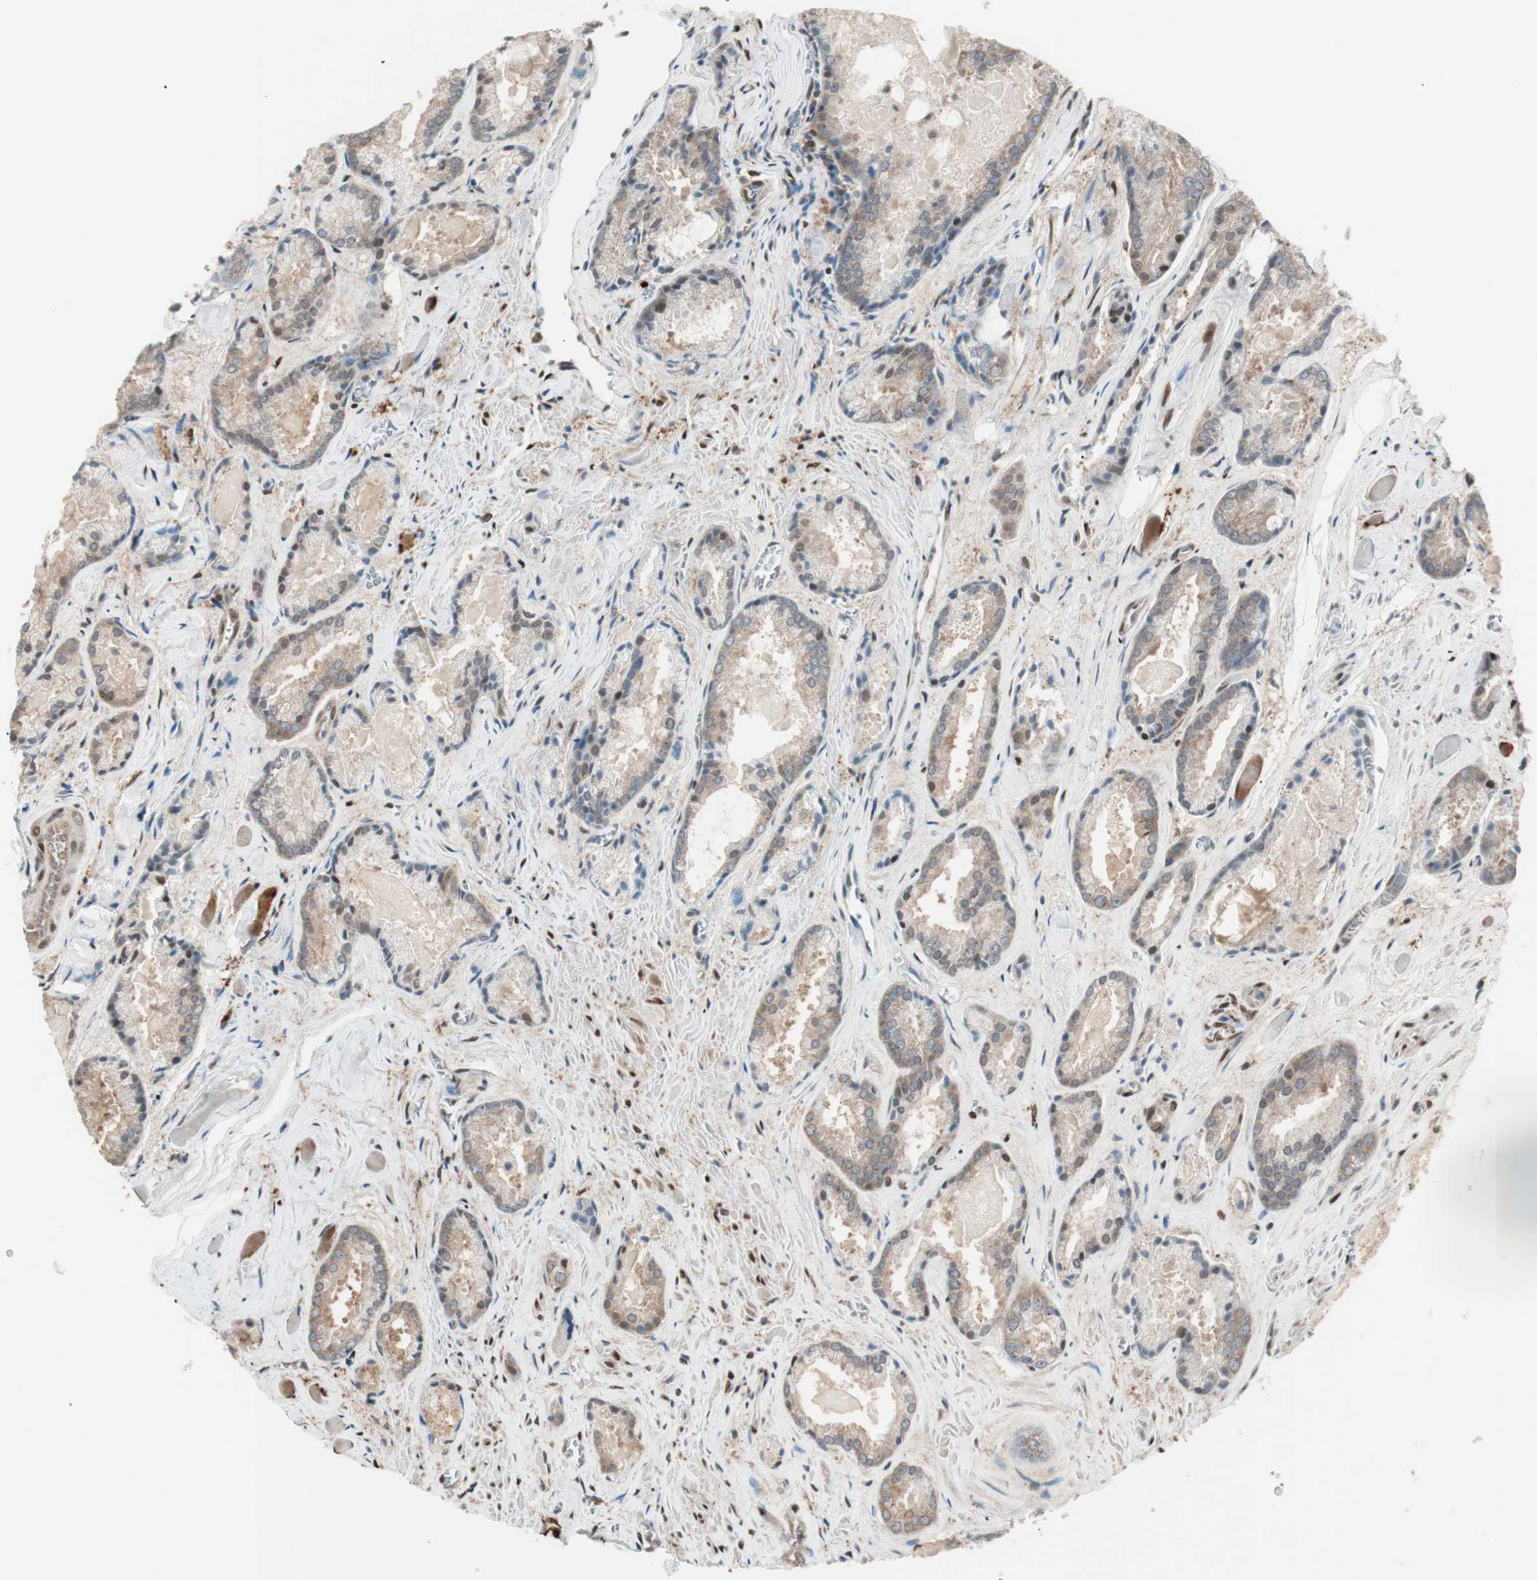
{"staining": {"intensity": "moderate", "quantity": ">75%", "location": "cytoplasmic/membranous,nuclear"}, "tissue": "prostate cancer", "cell_type": "Tumor cells", "image_type": "cancer", "snomed": [{"axis": "morphology", "description": "Adenocarcinoma, Low grade"}, {"axis": "topography", "description": "Prostate"}], "caption": "IHC histopathology image of prostate adenocarcinoma (low-grade) stained for a protein (brown), which shows medium levels of moderate cytoplasmic/membranous and nuclear staining in approximately >75% of tumor cells.", "gene": "BIN1", "patient": {"sex": "male", "age": 64}}